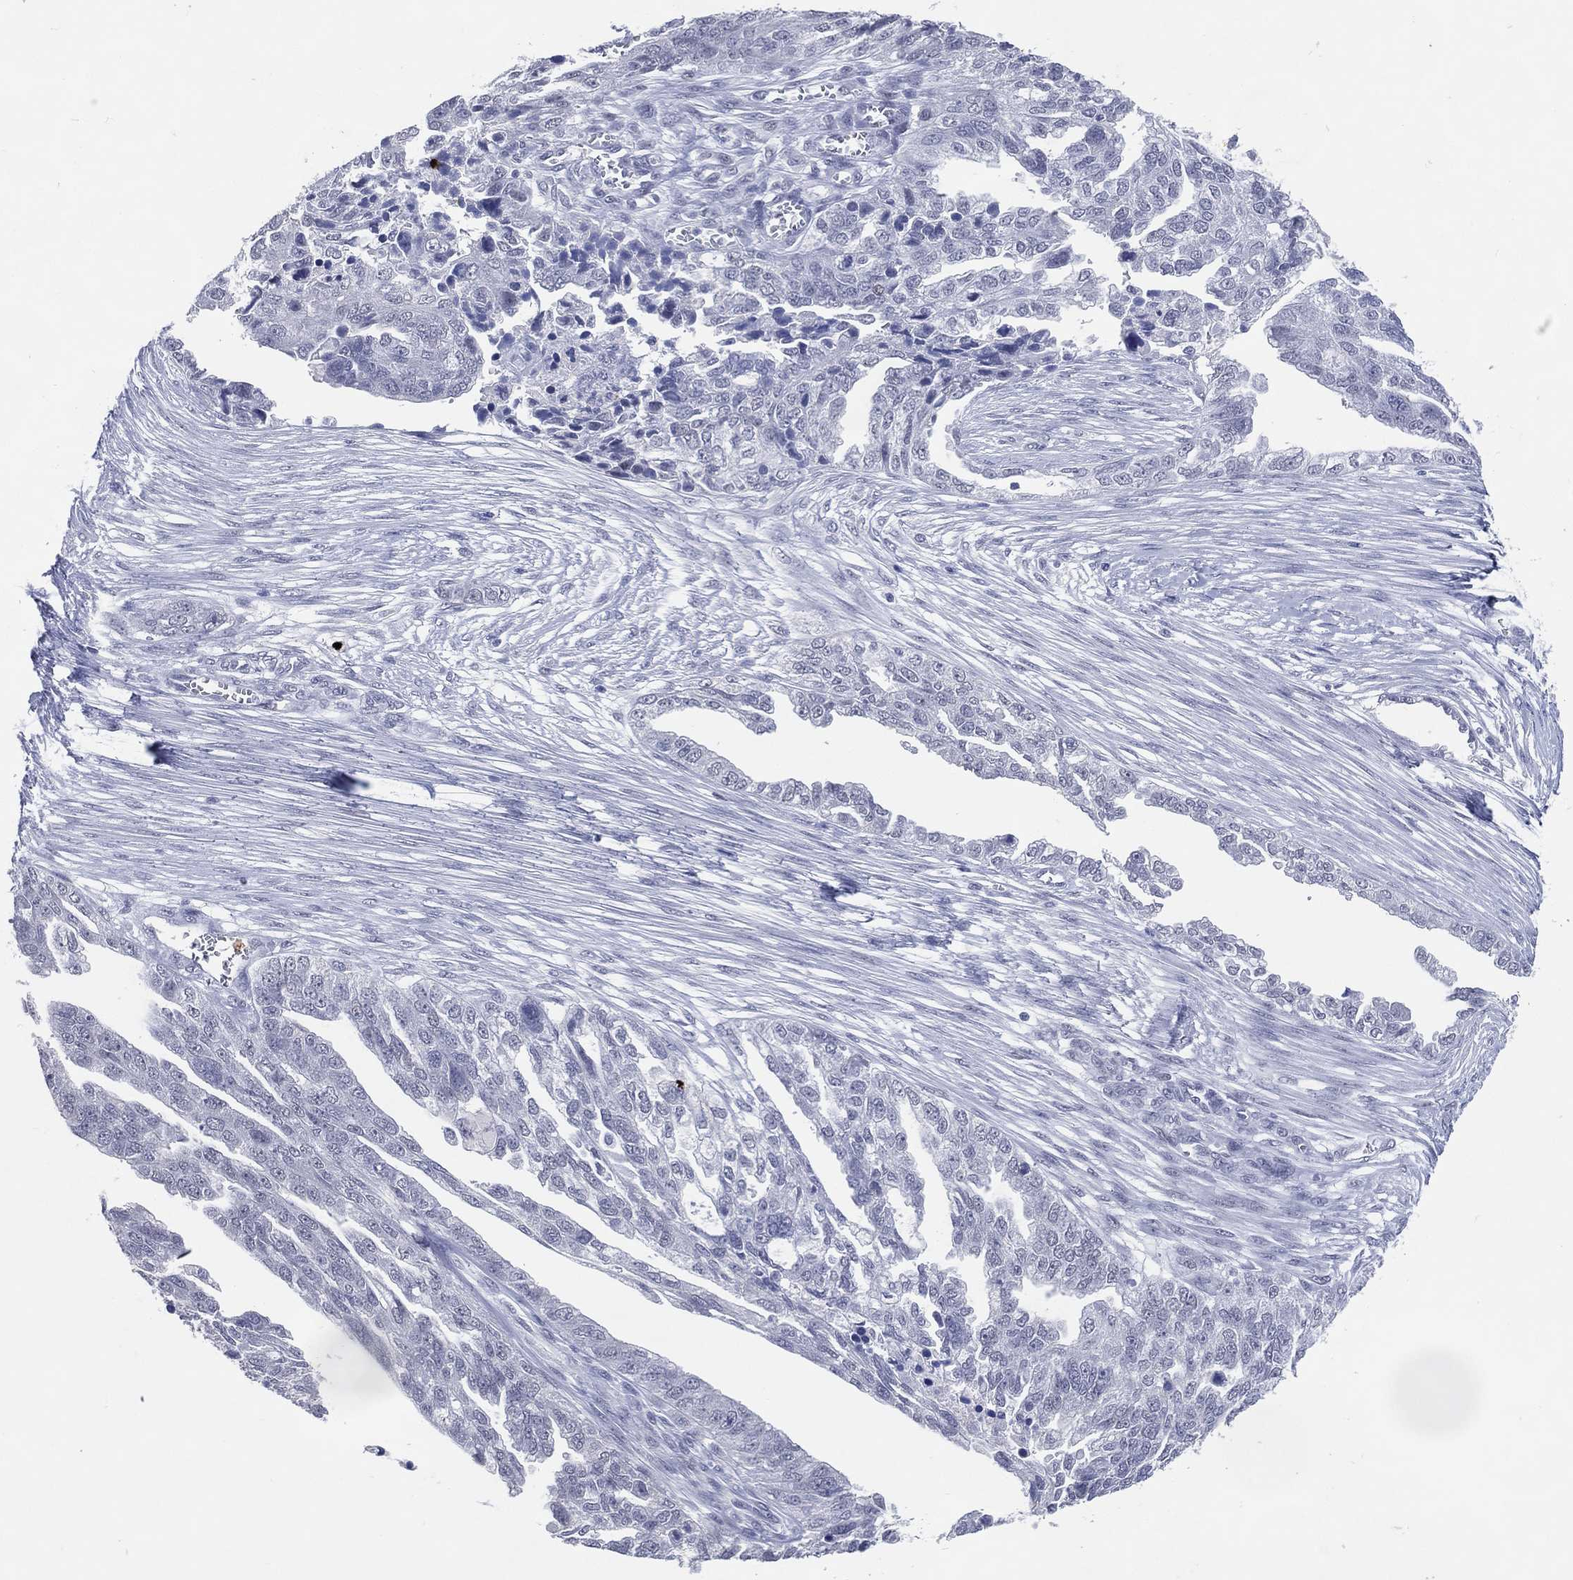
{"staining": {"intensity": "negative", "quantity": "none", "location": "none"}, "tissue": "ovarian cancer", "cell_type": "Tumor cells", "image_type": "cancer", "snomed": [{"axis": "morphology", "description": "Cystadenocarcinoma, serous, NOS"}, {"axis": "topography", "description": "Ovary"}], "caption": "IHC of human ovarian cancer exhibits no staining in tumor cells.", "gene": "CFAP58", "patient": {"sex": "female", "age": 51}}